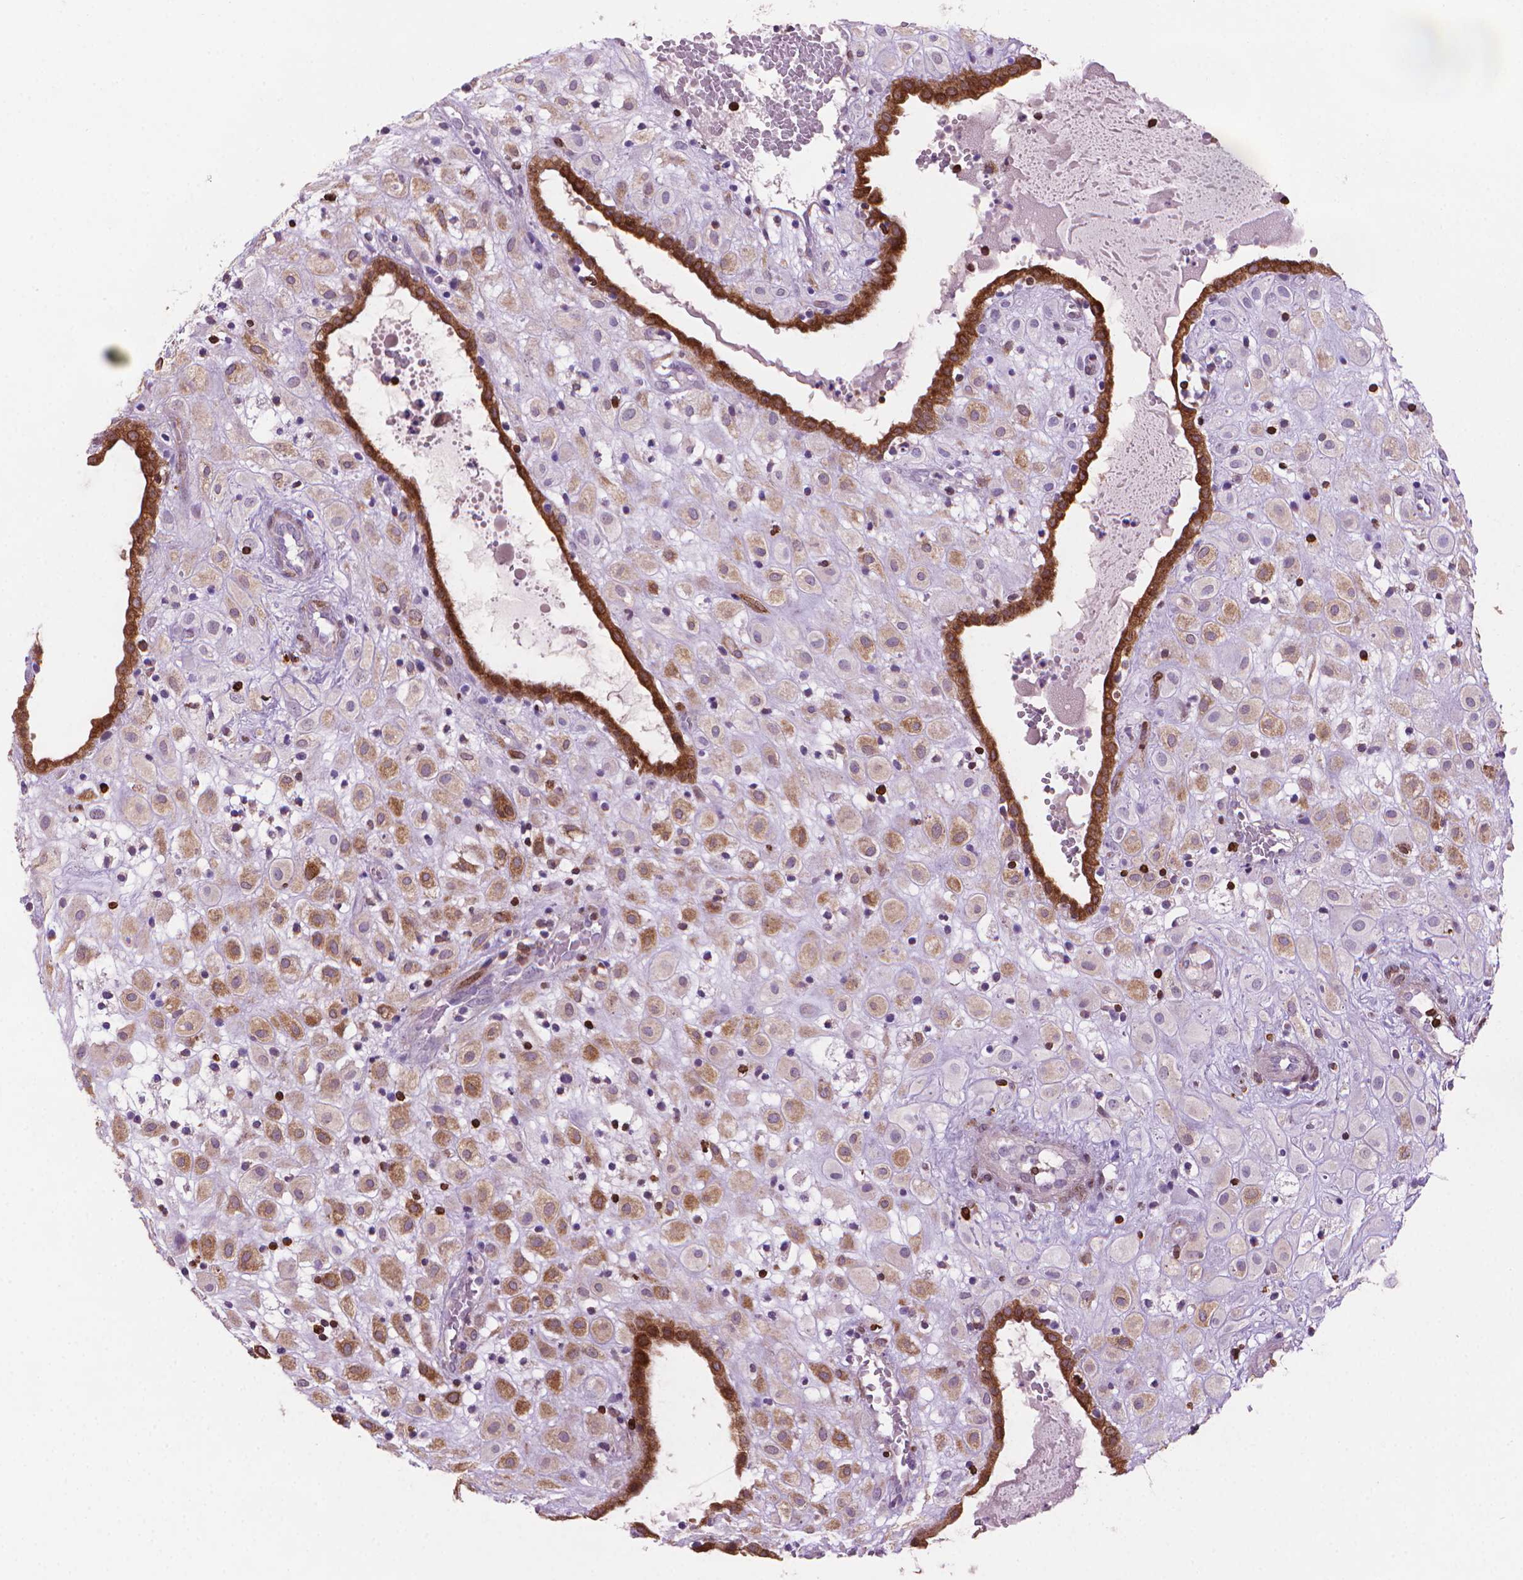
{"staining": {"intensity": "moderate", "quantity": "25%-75%", "location": "cytoplasmic/membranous"}, "tissue": "placenta", "cell_type": "Decidual cells", "image_type": "normal", "snomed": [{"axis": "morphology", "description": "Normal tissue, NOS"}, {"axis": "topography", "description": "Placenta"}], "caption": "High-power microscopy captured an immunohistochemistry (IHC) histopathology image of unremarkable placenta, revealing moderate cytoplasmic/membranous staining in approximately 25%-75% of decidual cells.", "gene": "BCL2", "patient": {"sex": "female", "age": 24}}